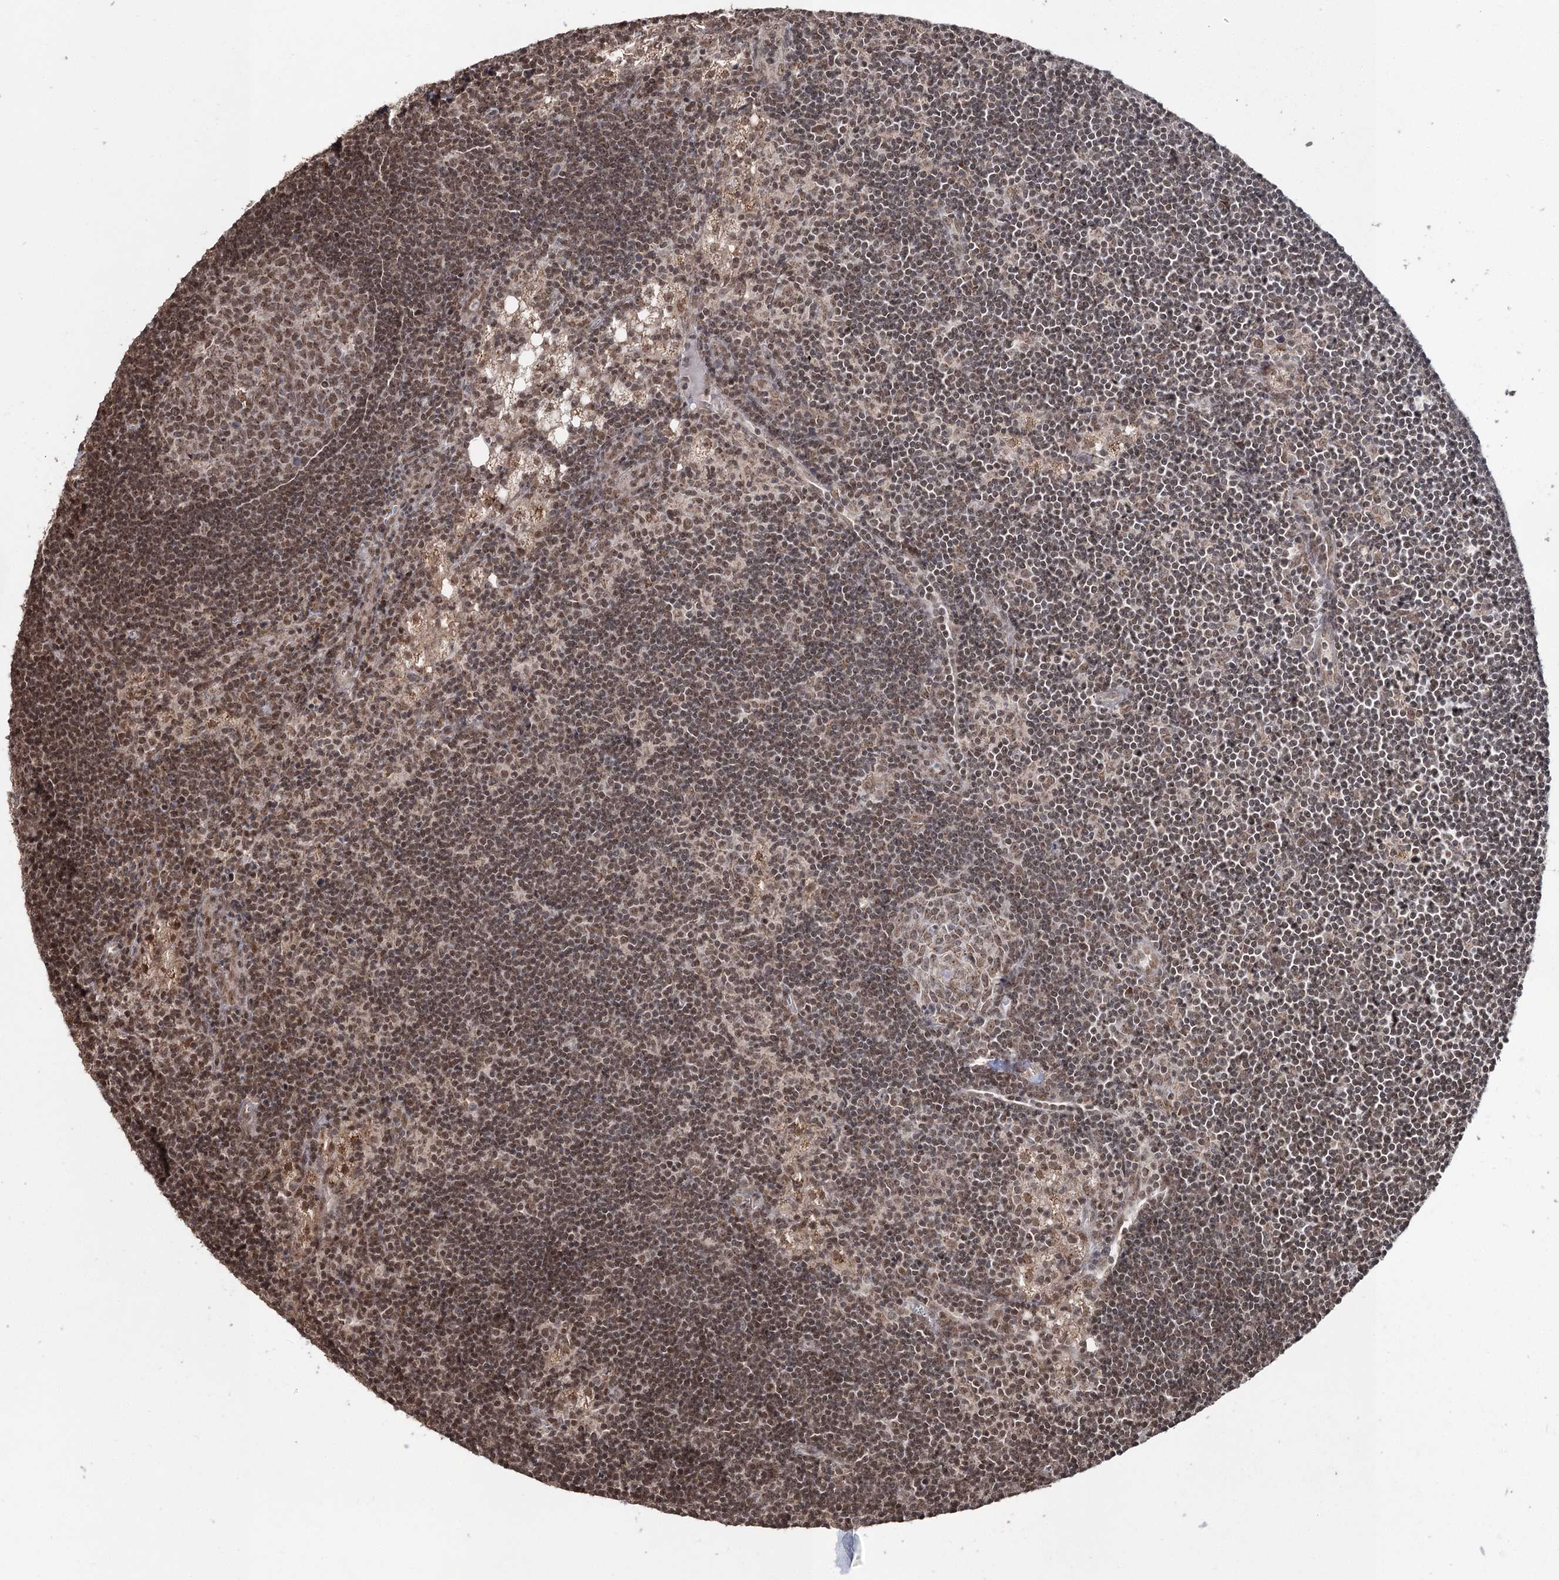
{"staining": {"intensity": "moderate", "quantity": ">75%", "location": "cytoplasmic/membranous"}, "tissue": "lymph node", "cell_type": "Germinal center cells", "image_type": "normal", "snomed": [{"axis": "morphology", "description": "Normal tissue, NOS"}, {"axis": "topography", "description": "Lymph node"}], "caption": "Immunohistochemical staining of unremarkable lymph node displays moderate cytoplasmic/membranous protein positivity in approximately >75% of germinal center cells.", "gene": "PDHX", "patient": {"sex": "male", "age": 24}}